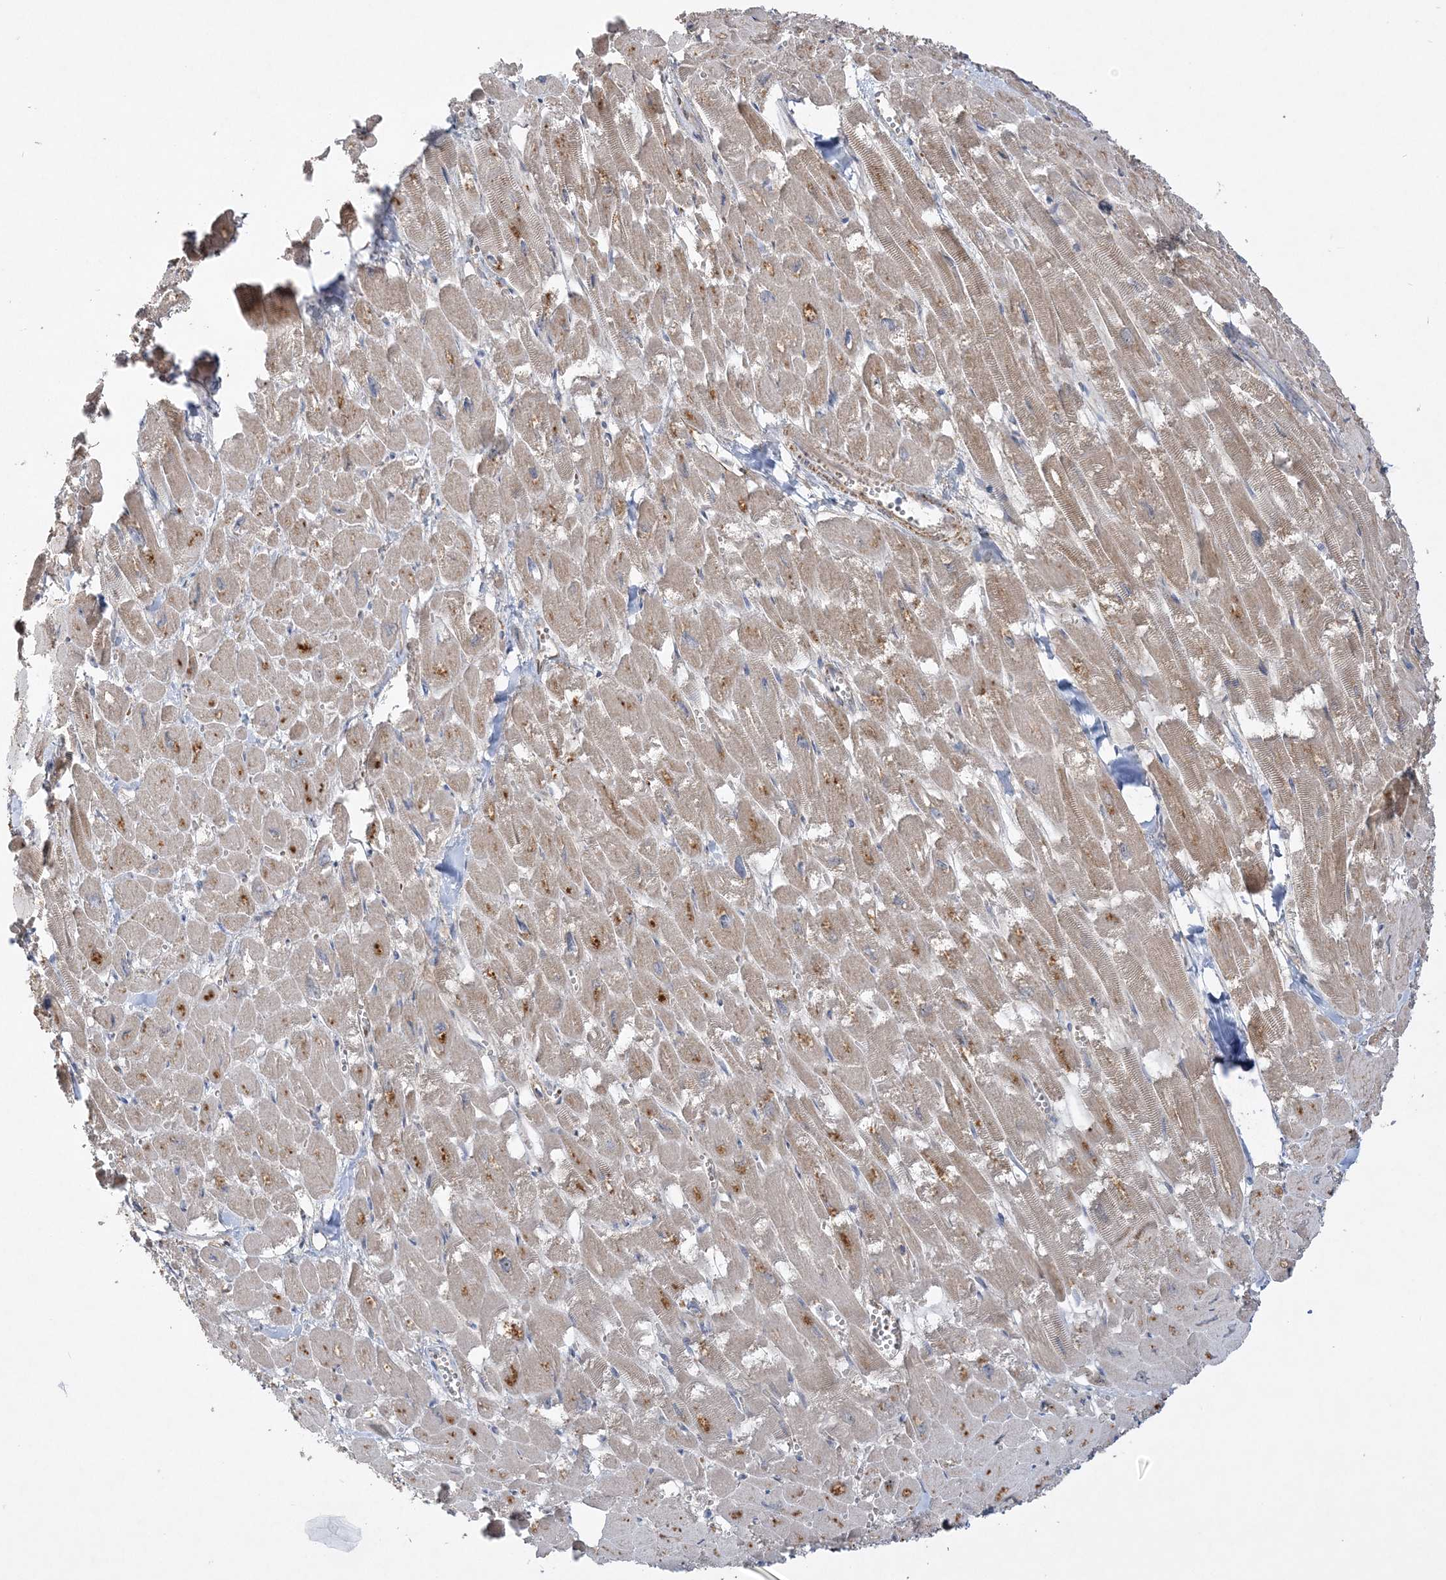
{"staining": {"intensity": "moderate", "quantity": ">75%", "location": "cytoplasmic/membranous"}, "tissue": "heart muscle", "cell_type": "Cardiomyocytes", "image_type": "normal", "snomed": [{"axis": "morphology", "description": "Normal tissue, NOS"}, {"axis": "topography", "description": "Heart"}], "caption": "The histopathology image displays staining of normal heart muscle, revealing moderate cytoplasmic/membranous protein staining (brown color) within cardiomyocytes. (DAB = brown stain, brightfield microscopy at high magnification).", "gene": "INPP1", "patient": {"sex": "male", "age": 54}}